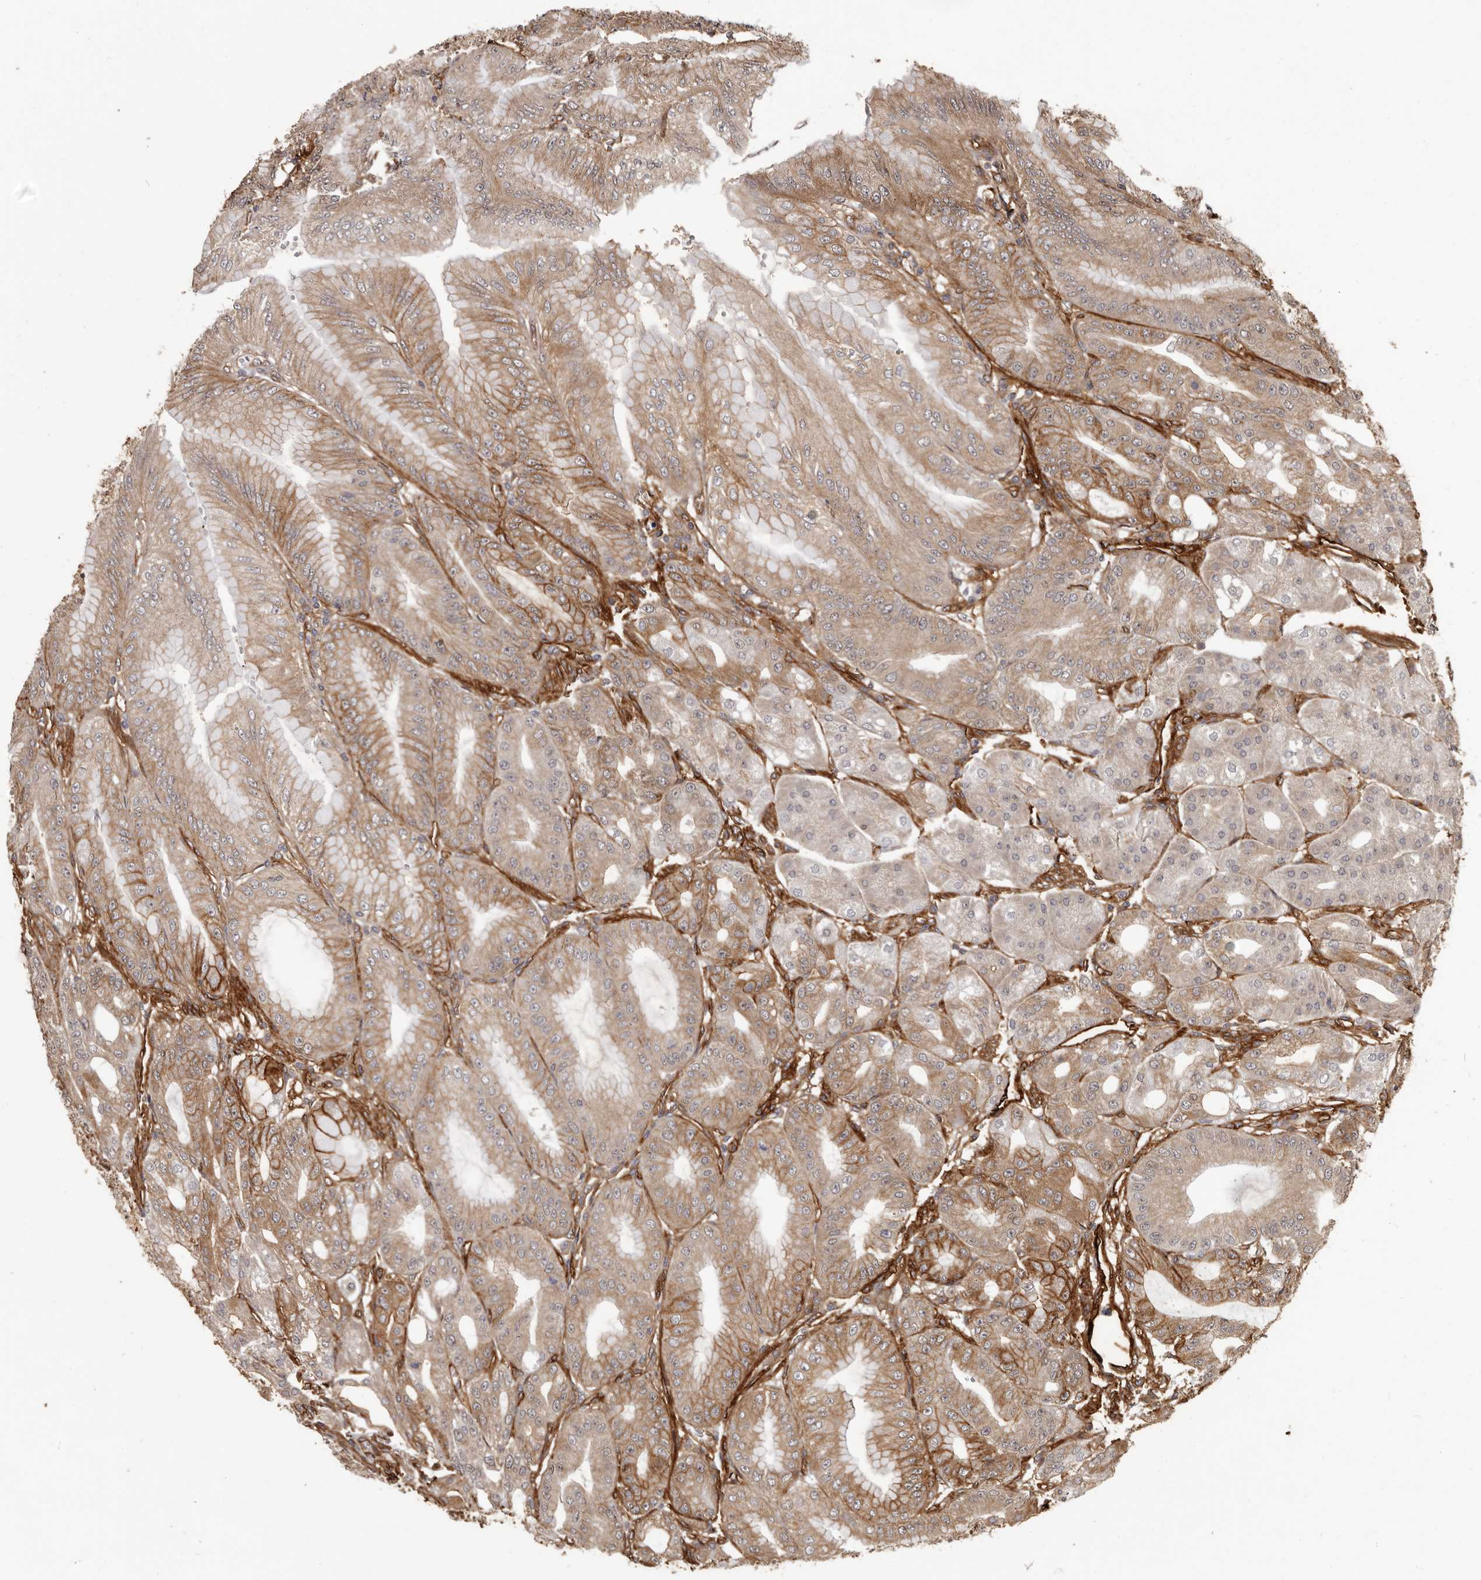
{"staining": {"intensity": "weak", "quantity": "25%-75%", "location": "cytoplasmic/membranous"}, "tissue": "stomach", "cell_type": "Glandular cells", "image_type": "normal", "snomed": [{"axis": "morphology", "description": "Normal tissue, NOS"}, {"axis": "topography", "description": "Stomach, lower"}], "caption": "Immunohistochemical staining of unremarkable human stomach exhibits weak cytoplasmic/membranous protein expression in approximately 25%-75% of glandular cells.", "gene": "SLITRK6", "patient": {"sex": "male", "age": 71}}